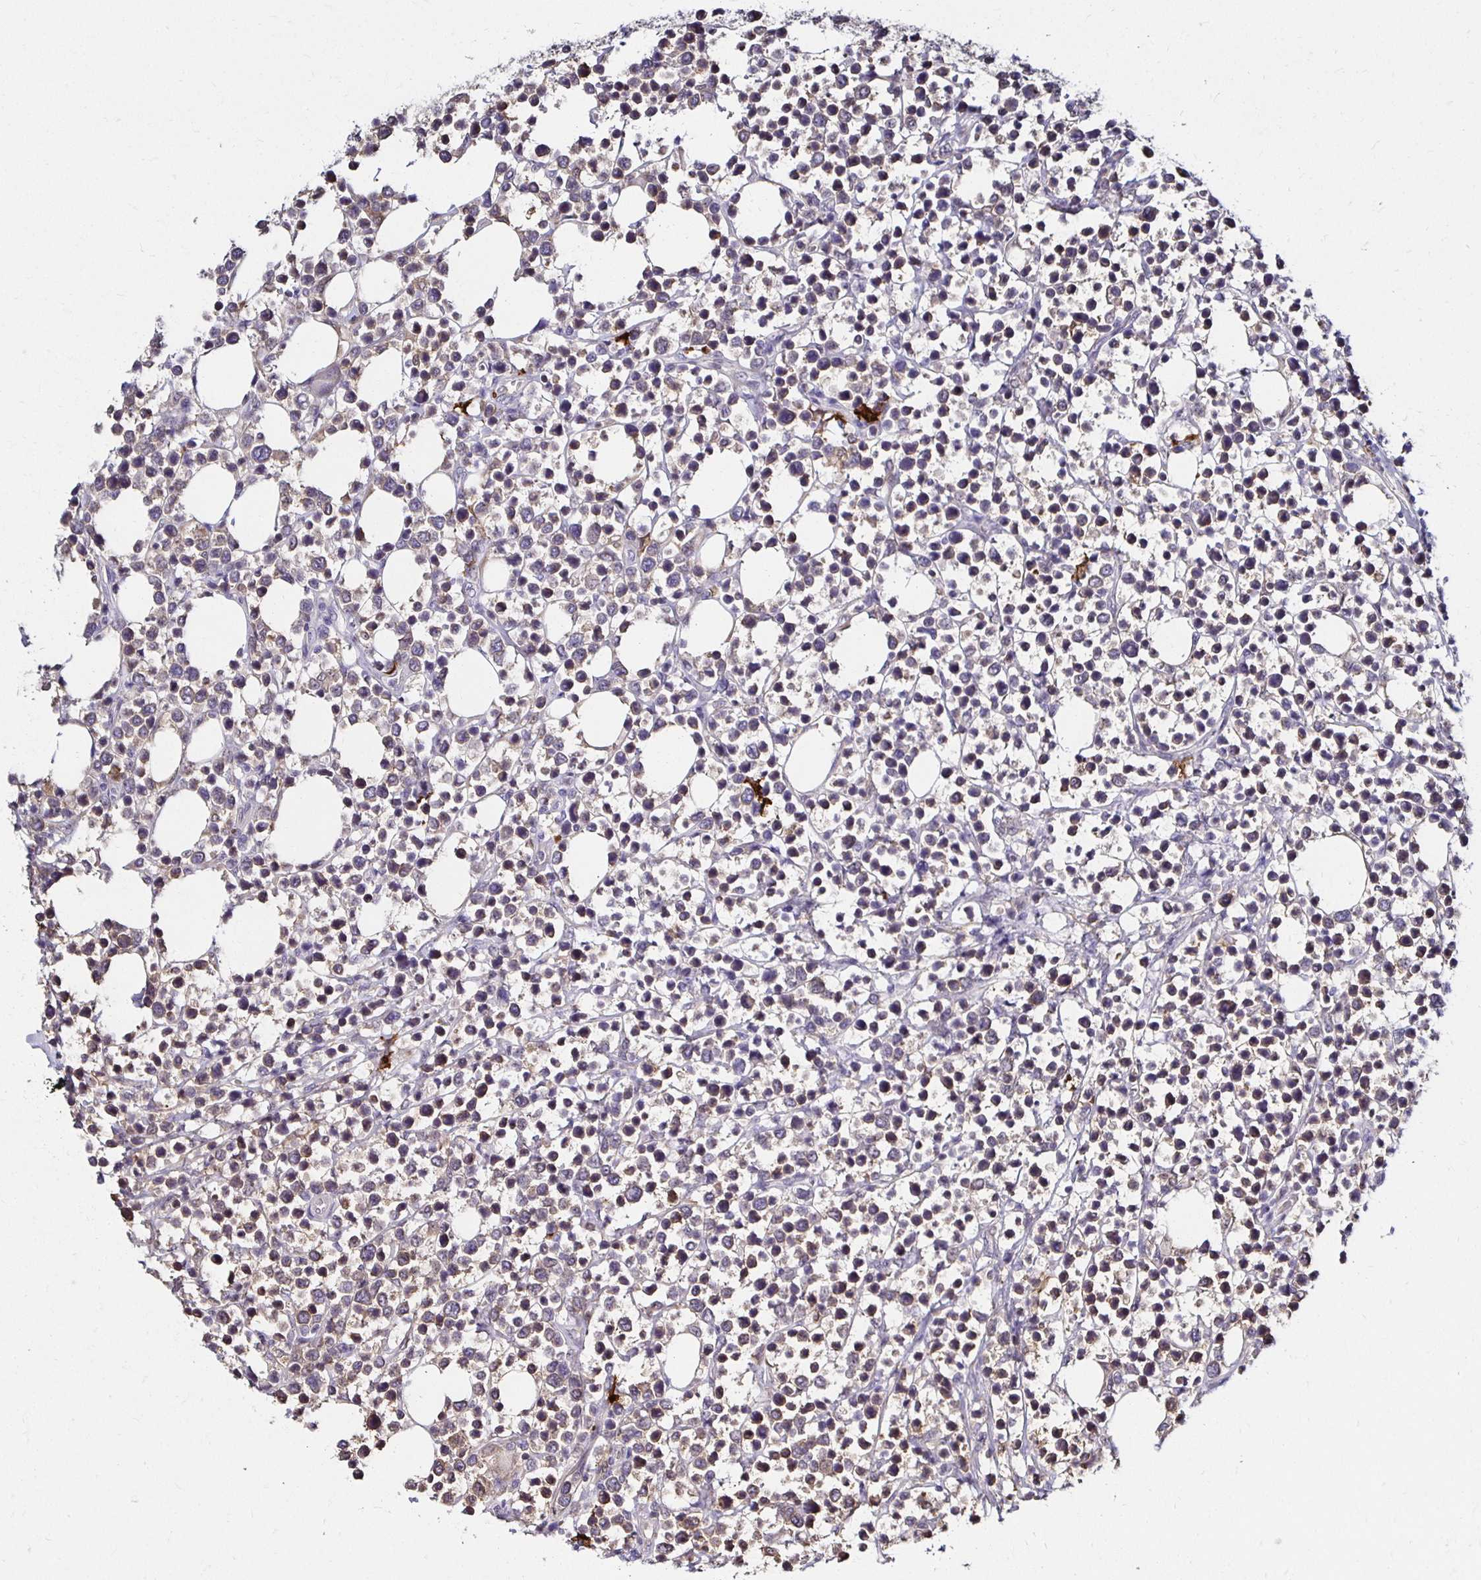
{"staining": {"intensity": "negative", "quantity": "none", "location": "none"}, "tissue": "lymphoma", "cell_type": "Tumor cells", "image_type": "cancer", "snomed": [{"axis": "morphology", "description": "Malignant lymphoma, non-Hodgkin's type, Low grade"}, {"axis": "topography", "description": "Lymph node"}], "caption": "Tumor cells show no significant positivity in lymphoma.", "gene": "TXN", "patient": {"sex": "male", "age": 60}}